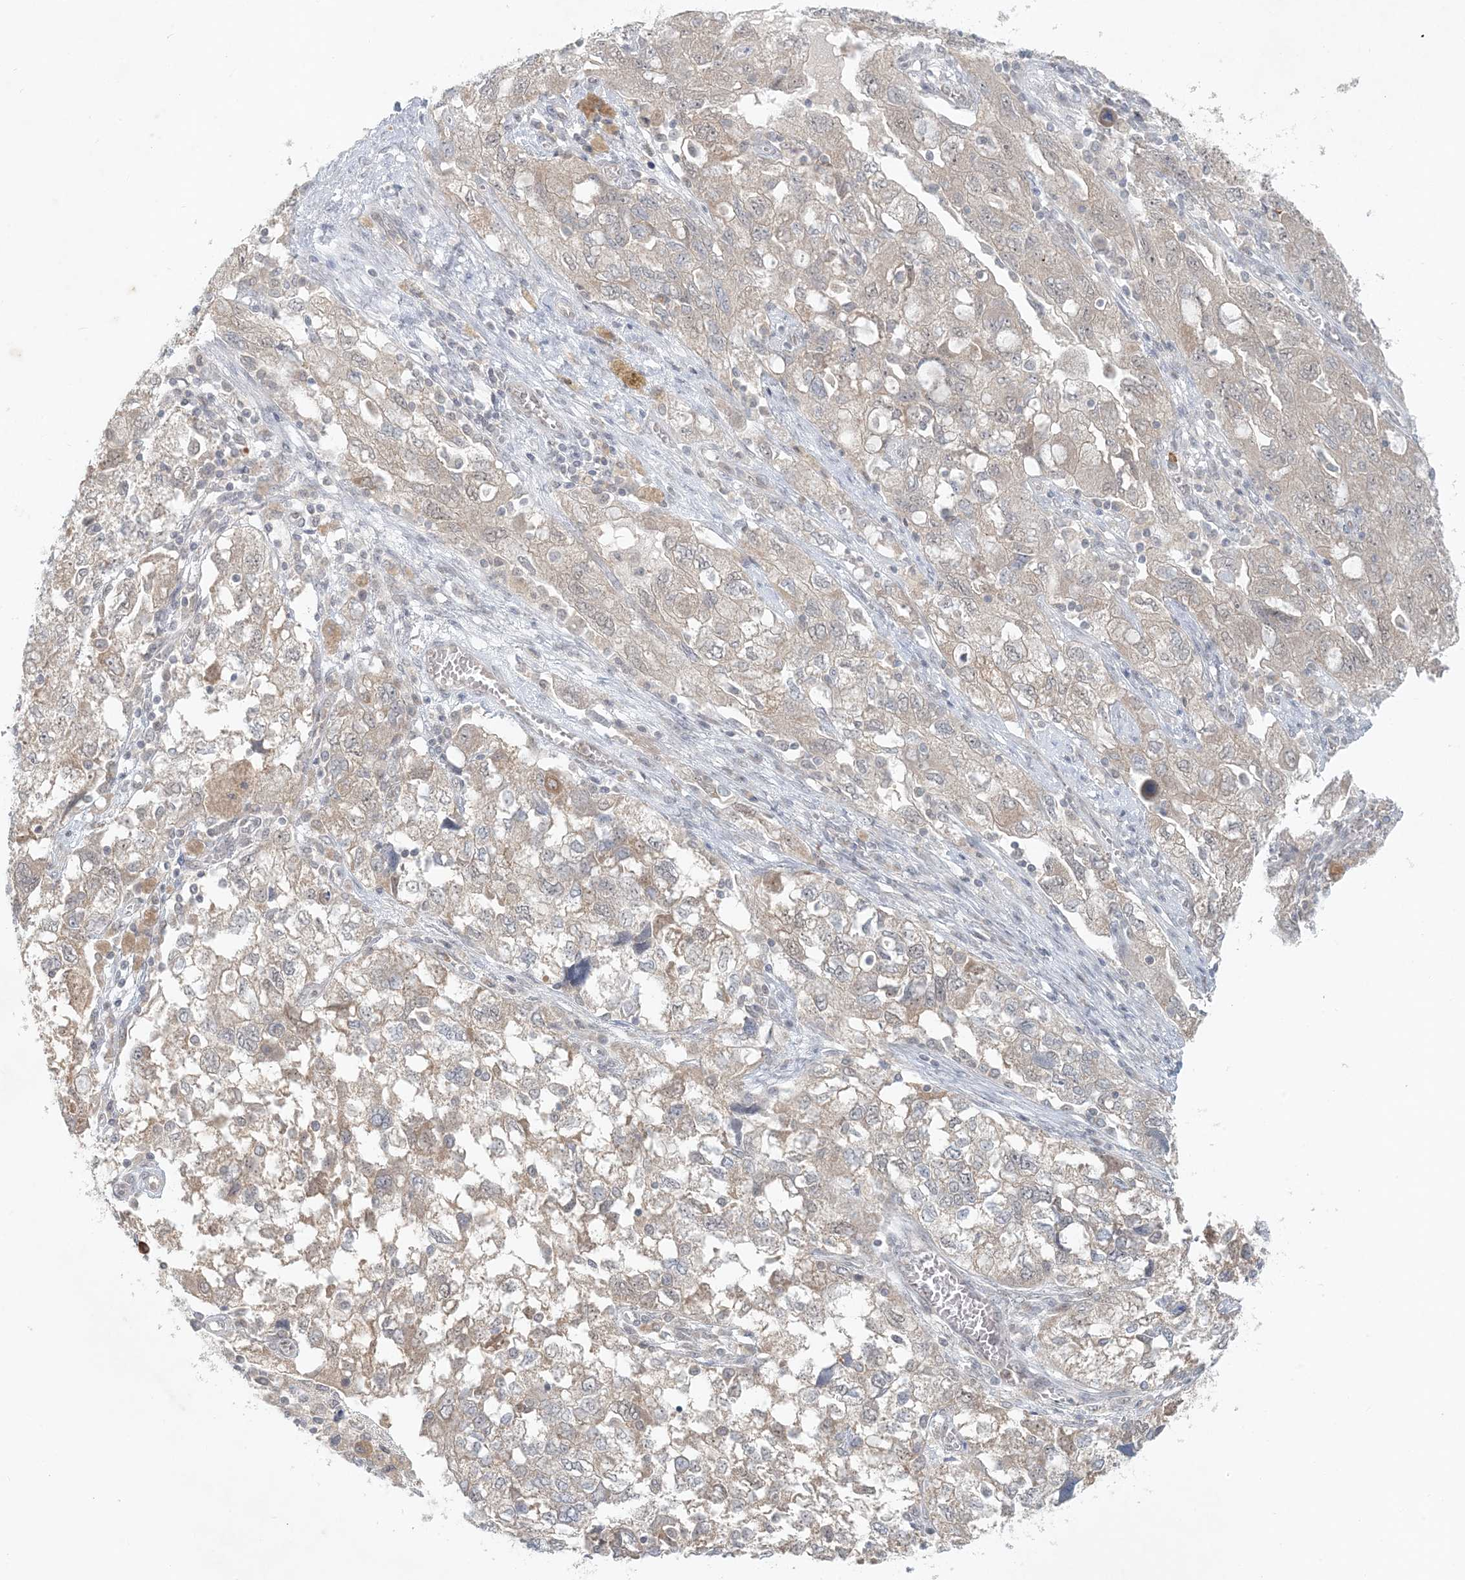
{"staining": {"intensity": "weak", "quantity": ">75%", "location": "cytoplasmic/membranous"}, "tissue": "ovarian cancer", "cell_type": "Tumor cells", "image_type": "cancer", "snomed": [{"axis": "morphology", "description": "Carcinoma, NOS"}, {"axis": "morphology", "description": "Cystadenocarcinoma, serous, NOS"}, {"axis": "topography", "description": "Ovary"}], "caption": "Ovarian carcinoma tissue shows weak cytoplasmic/membranous positivity in approximately >75% of tumor cells", "gene": "OBI1", "patient": {"sex": "female", "age": 69}}